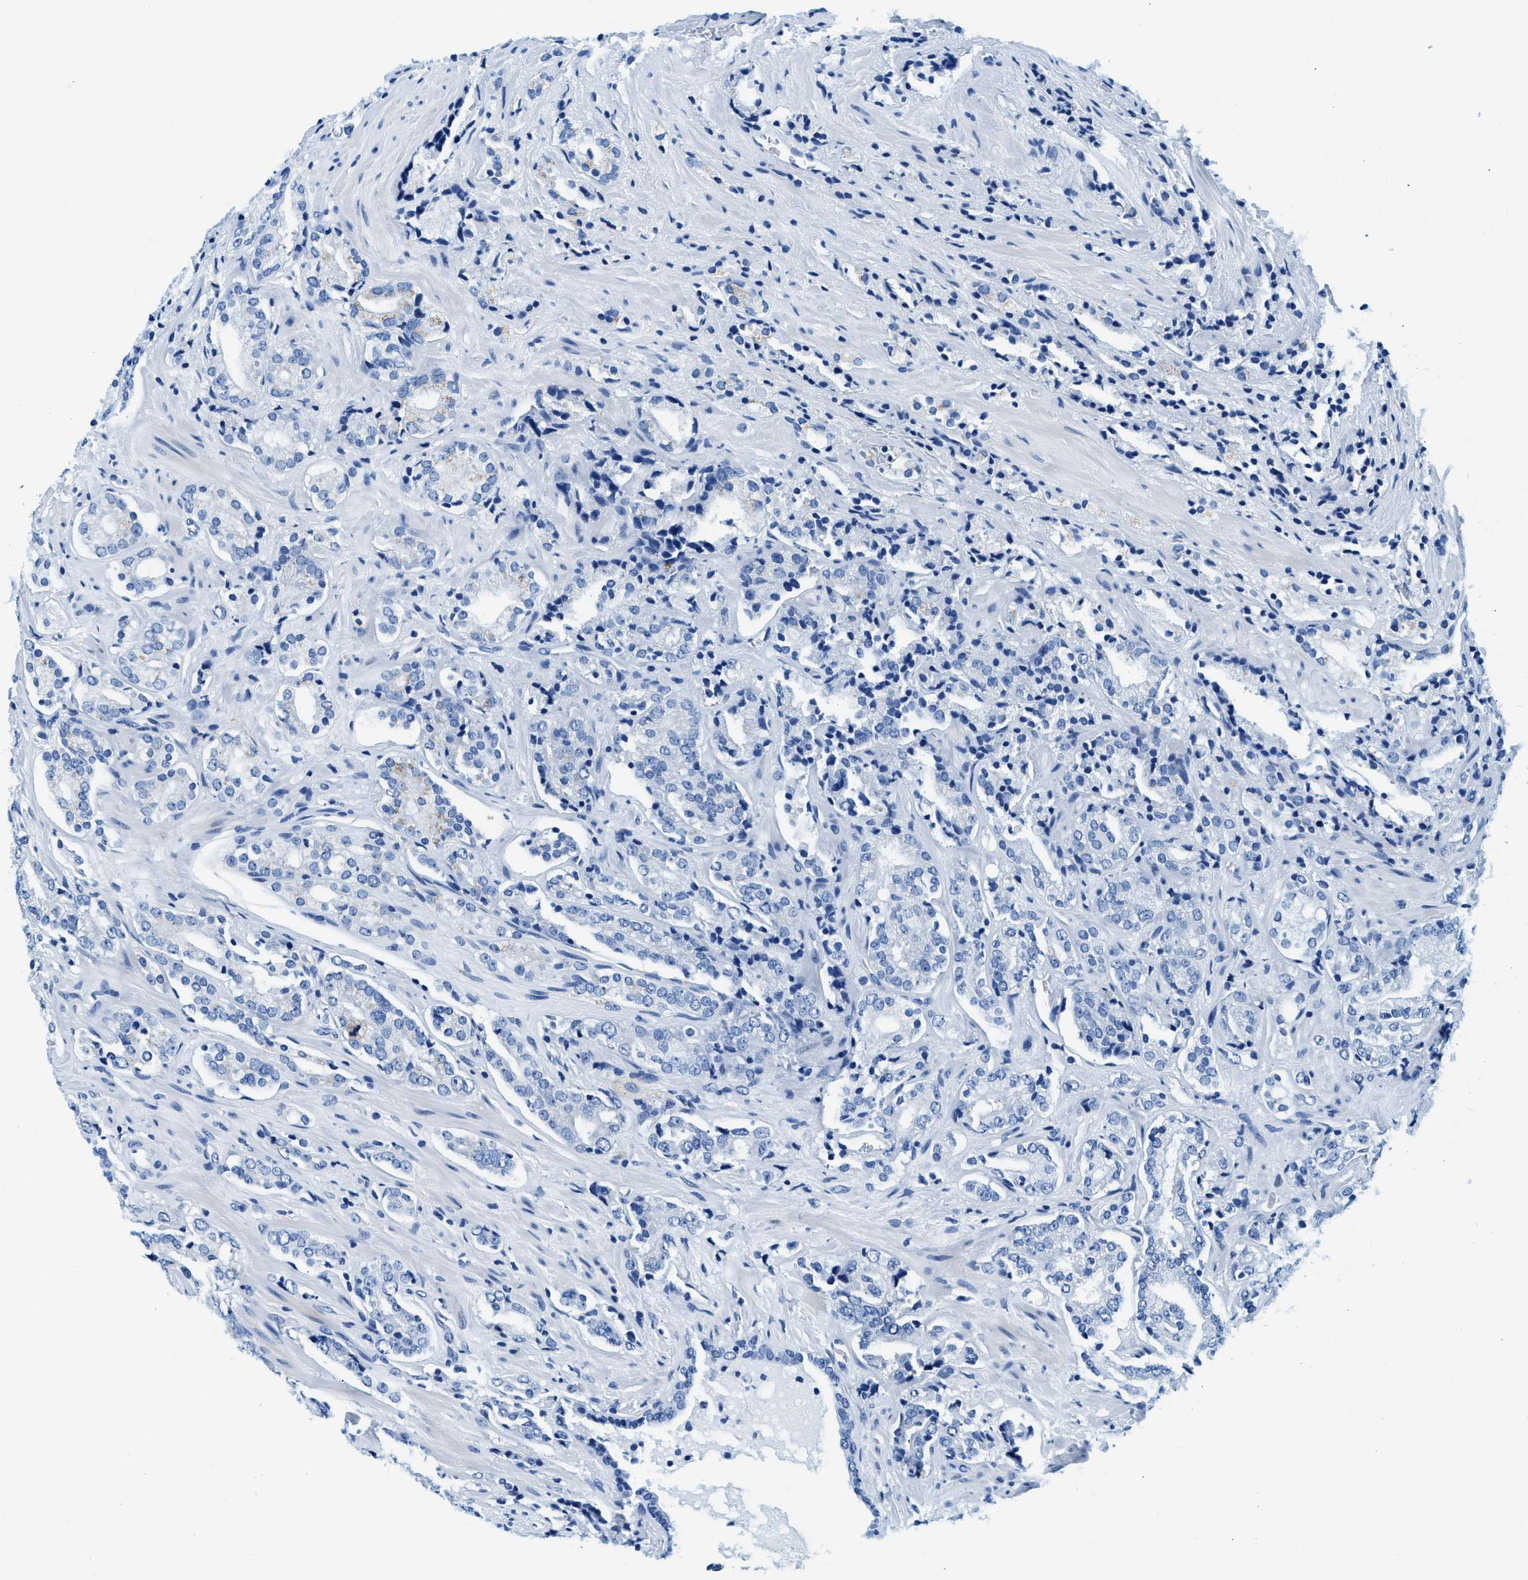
{"staining": {"intensity": "negative", "quantity": "none", "location": "none"}, "tissue": "prostate cancer", "cell_type": "Tumor cells", "image_type": "cancer", "snomed": [{"axis": "morphology", "description": "Adenocarcinoma, High grade"}, {"axis": "topography", "description": "Prostate"}], "caption": "This is an IHC image of high-grade adenocarcinoma (prostate). There is no expression in tumor cells.", "gene": "VPS53", "patient": {"sex": "male", "age": 71}}